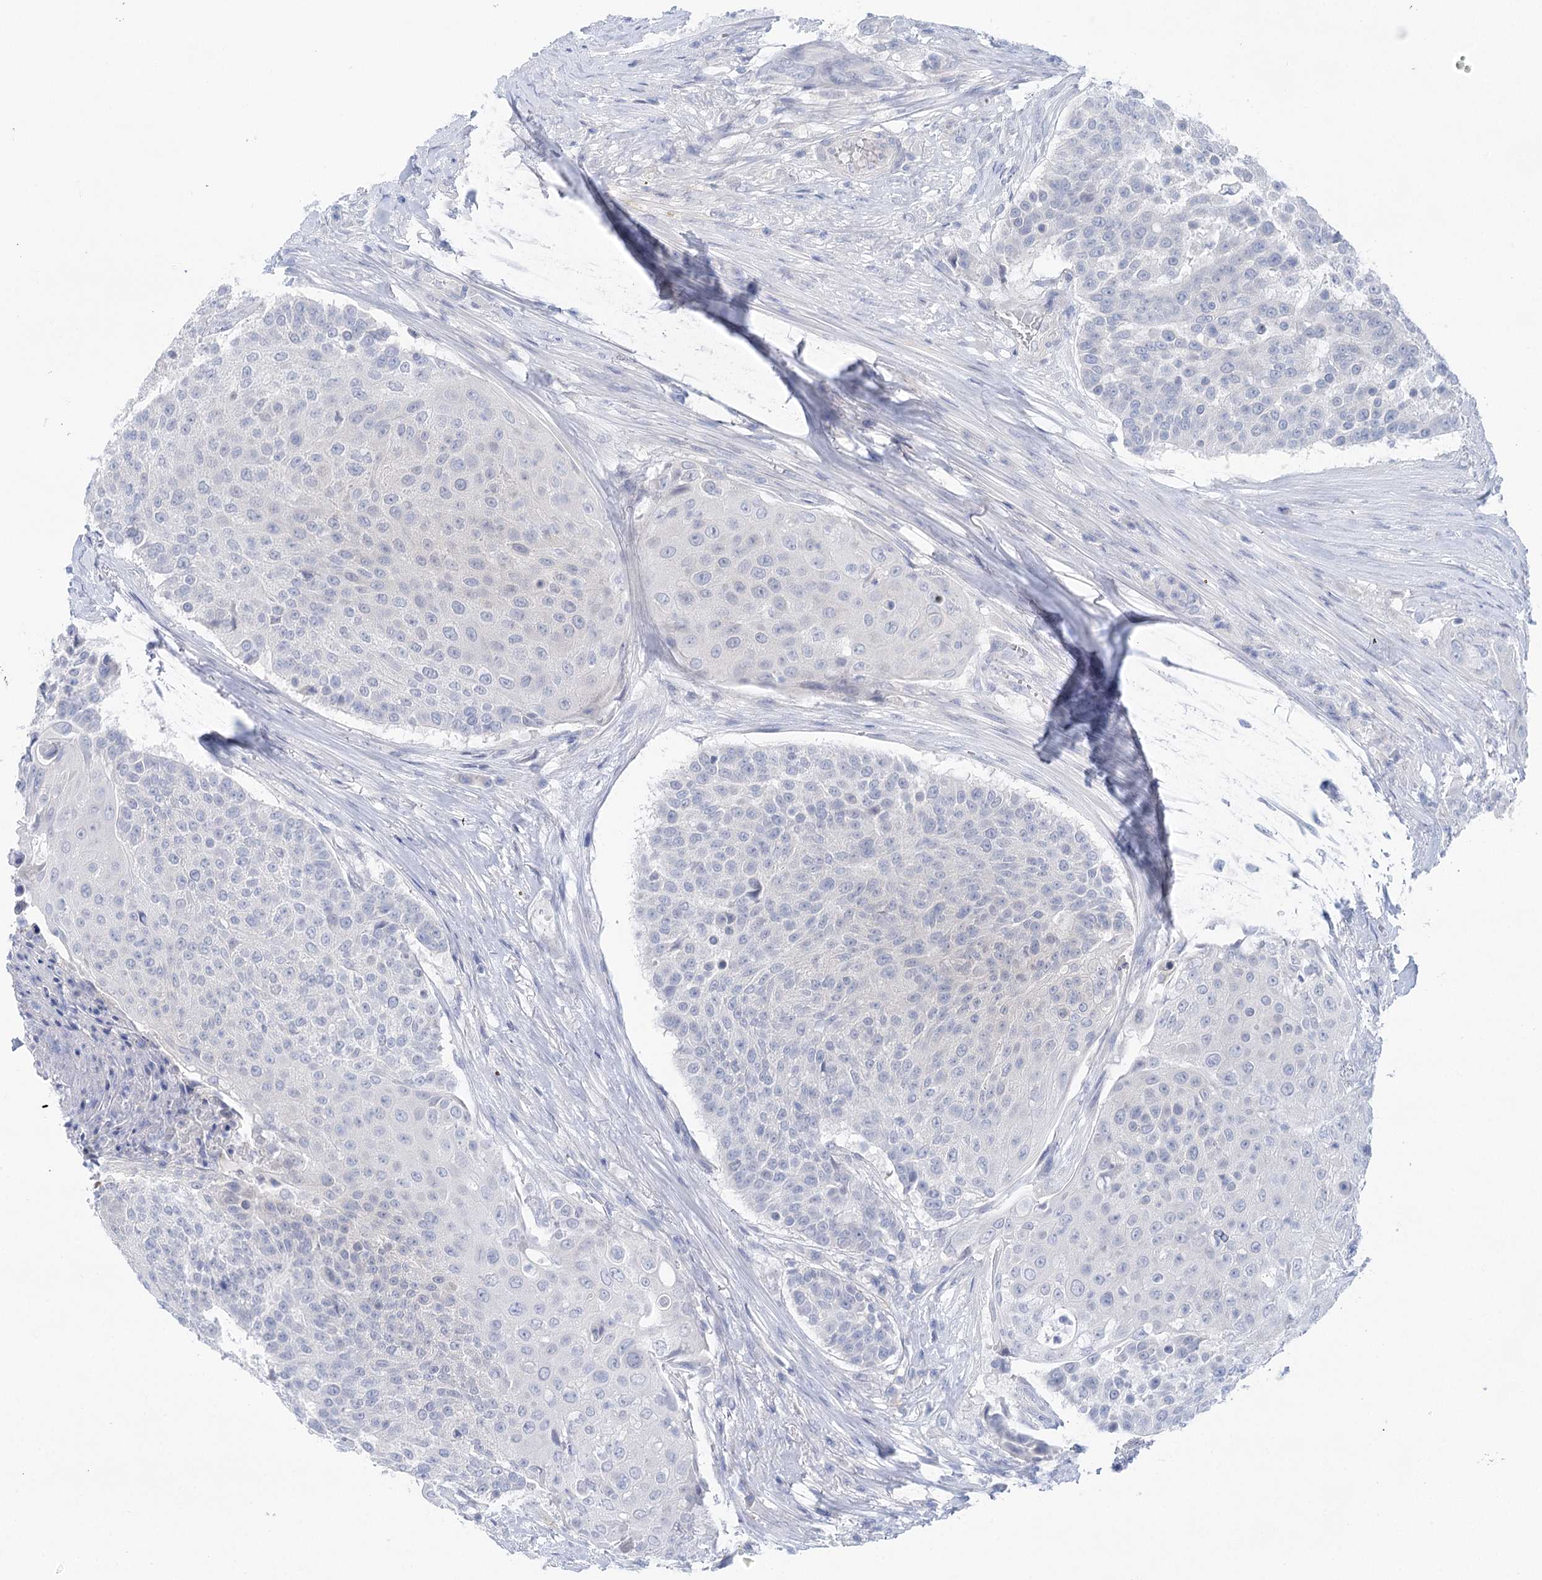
{"staining": {"intensity": "negative", "quantity": "none", "location": "none"}, "tissue": "urothelial cancer", "cell_type": "Tumor cells", "image_type": "cancer", "snomed": [{"axis": "morphology", "description": "Urothelial carcinoma, High grade"}, {"axis": "topography", "description": "Urinary bladder"}], "caption": "Protein analysis of high-grade urothelial carcinoma reveals no significant staining in tumor cells. (DAB (3,3'-diaminobenzidine) immunohistochemistry, high magnification).", "gene": "LALBA", "patient": {"sex": "female", "age": 63}}